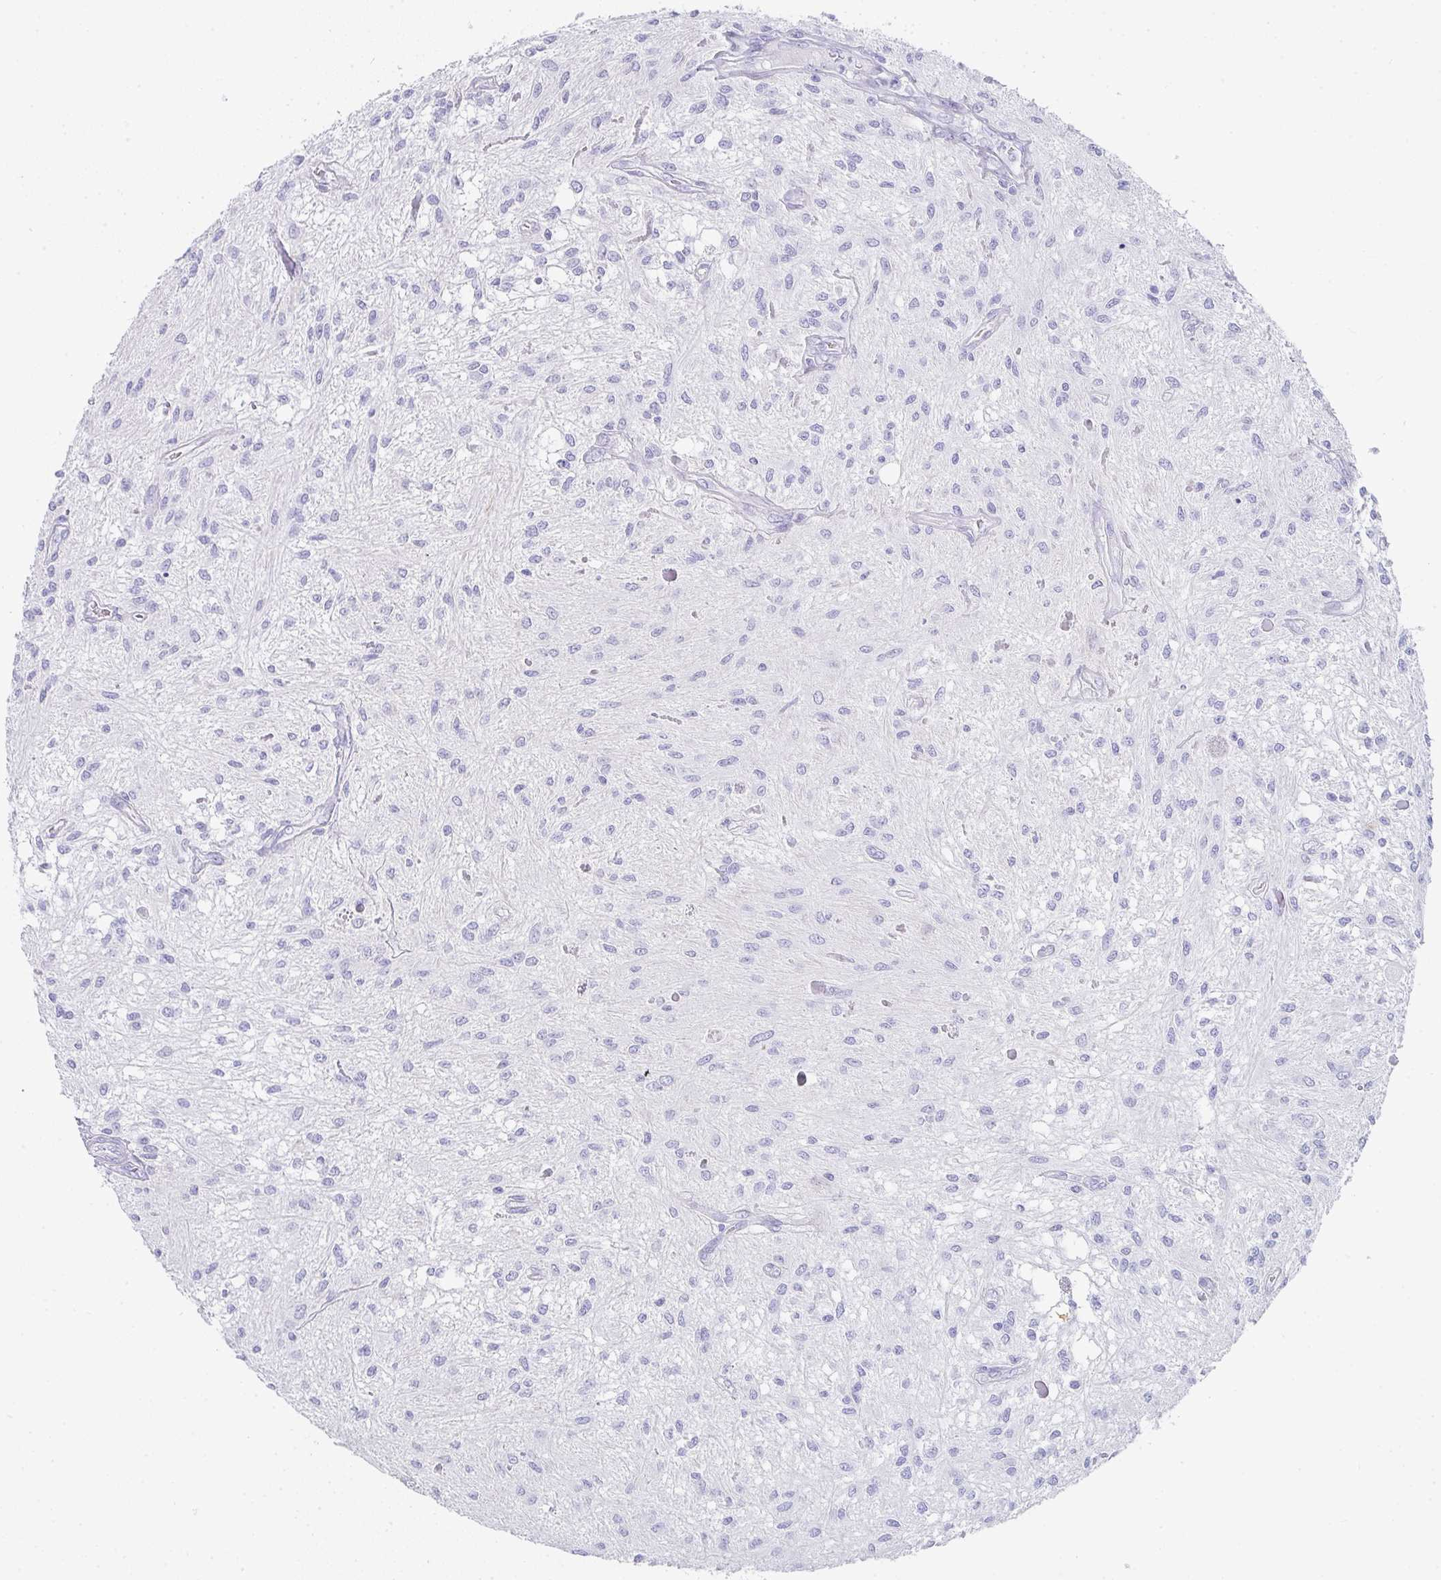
{"staining": {"intensity": "negative", "quantity": "none", "location": "none"}, "tissue": "glioma", "cell_type": "Tumor cells", "image_type": "cancer", "snomed": [{"axis": "morphology", "description": "Glioma, malignant, Low grade"}, {"axis": "topography", "description": "Cerebellum"}], "caption": "DAB (3,3'-diaminobenzidine) immunohistochemical staining of malignant glioma (low-grade) demonstrates no significant positivity in tumor cells. (Brightfield microscopy of DAB immunohistochemistry (IHC) at high magnification).", "gene": "PRND", "patient": {"sex": "female", "age": 14}}